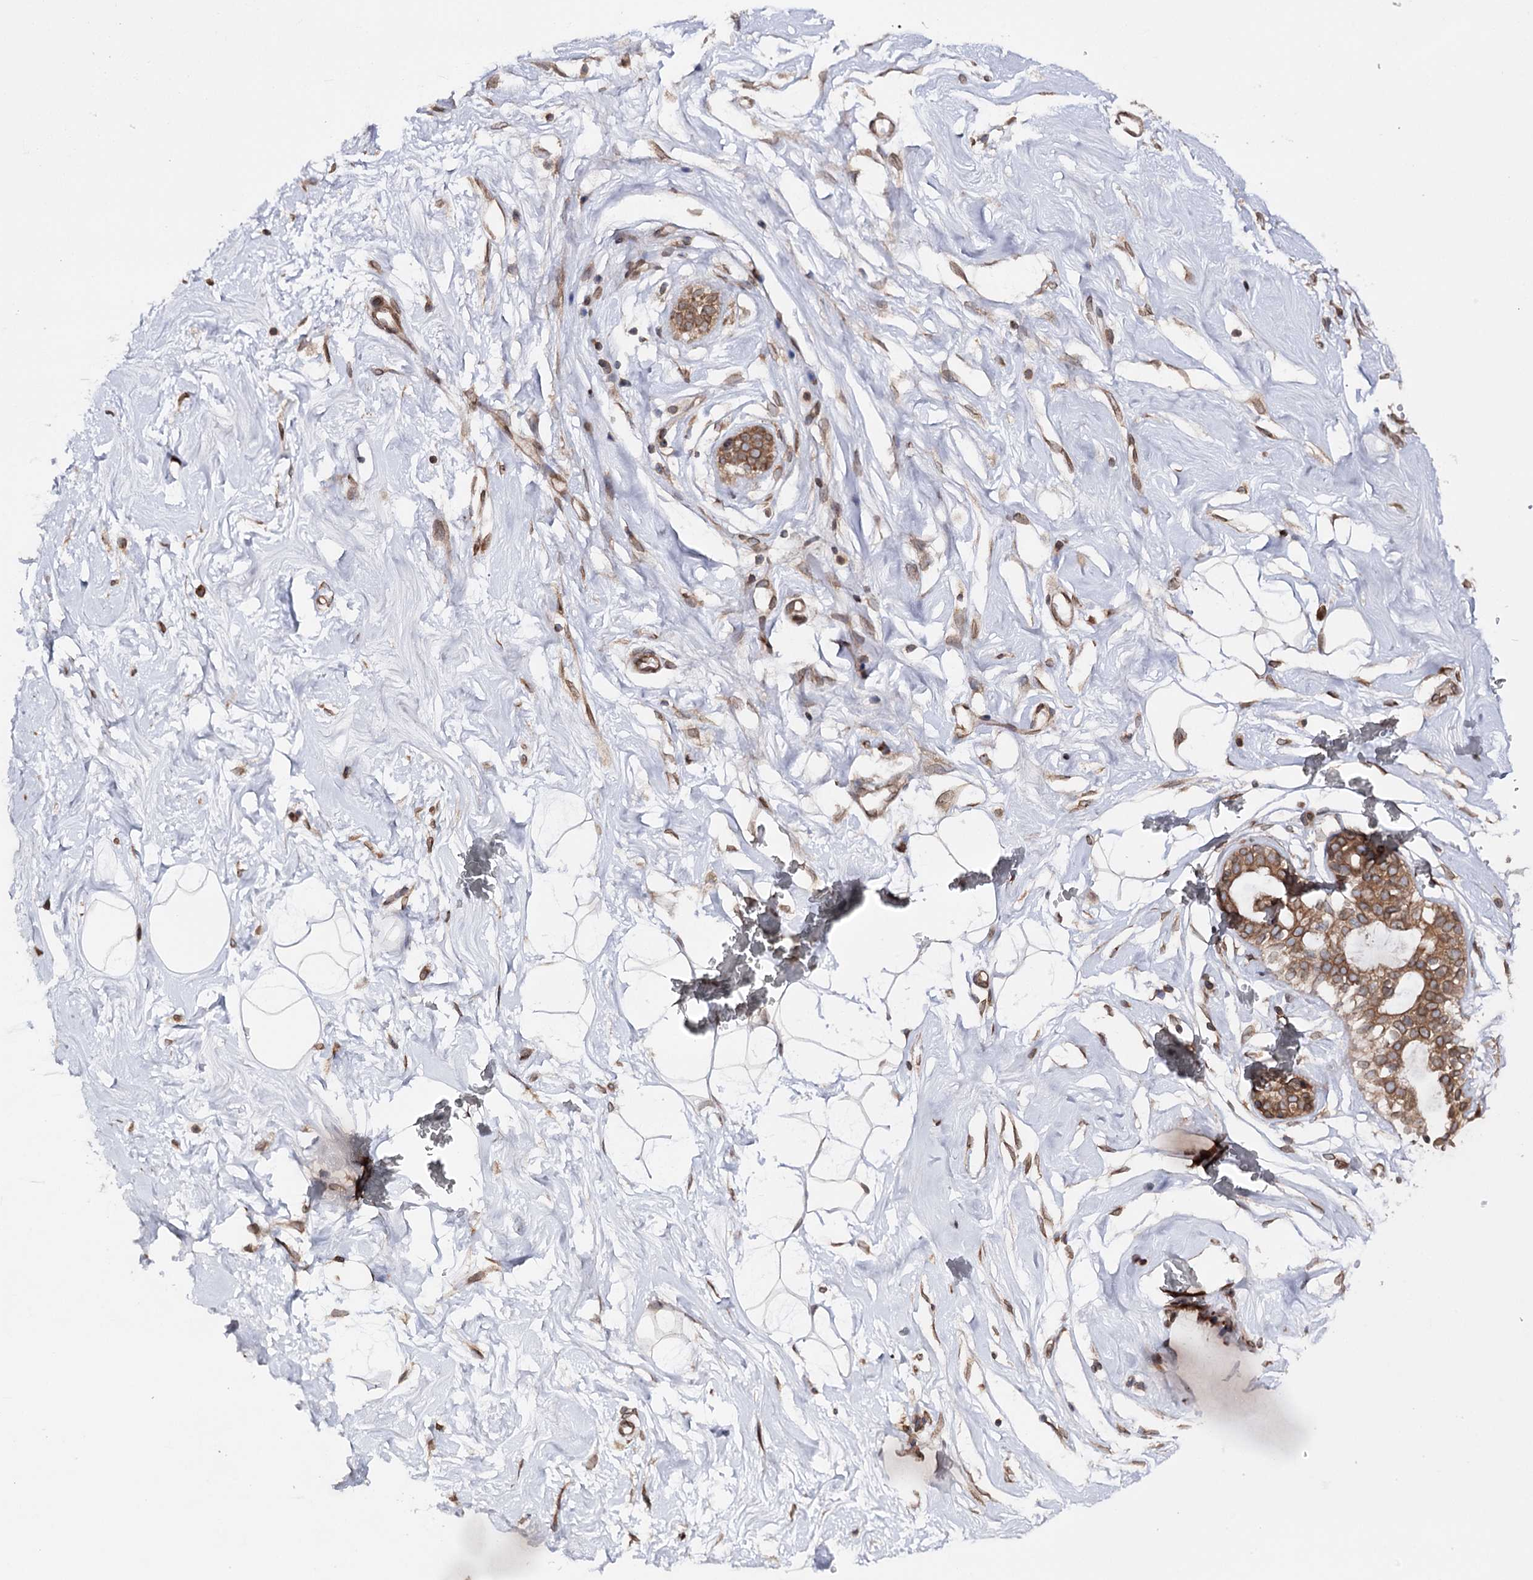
{"staining": {"intensity": "moderate", "quantity": "25%-75%", "location": "cytoplasmic/membranous"}, "tissue": "breast", "cell_type": "Adipocytes", "image_type": "normal", "snomed": [{"axis": "morphology", "description": "Normal tissue, NOS"}, {"axis": "morphology", "description": "Adenoma, NOS"}, {"axis": "topography", "description": "Breast"}], "caption": "IHC photomicrograph of benign breast stained for a protein (brown), which shows medium levels of moderate cytoplasmic/membranous positivity in approximately 25%-75% of adipocytes.", "gene": "FGFR1OP2", "patient": {"sex": "female", "age": 23}}